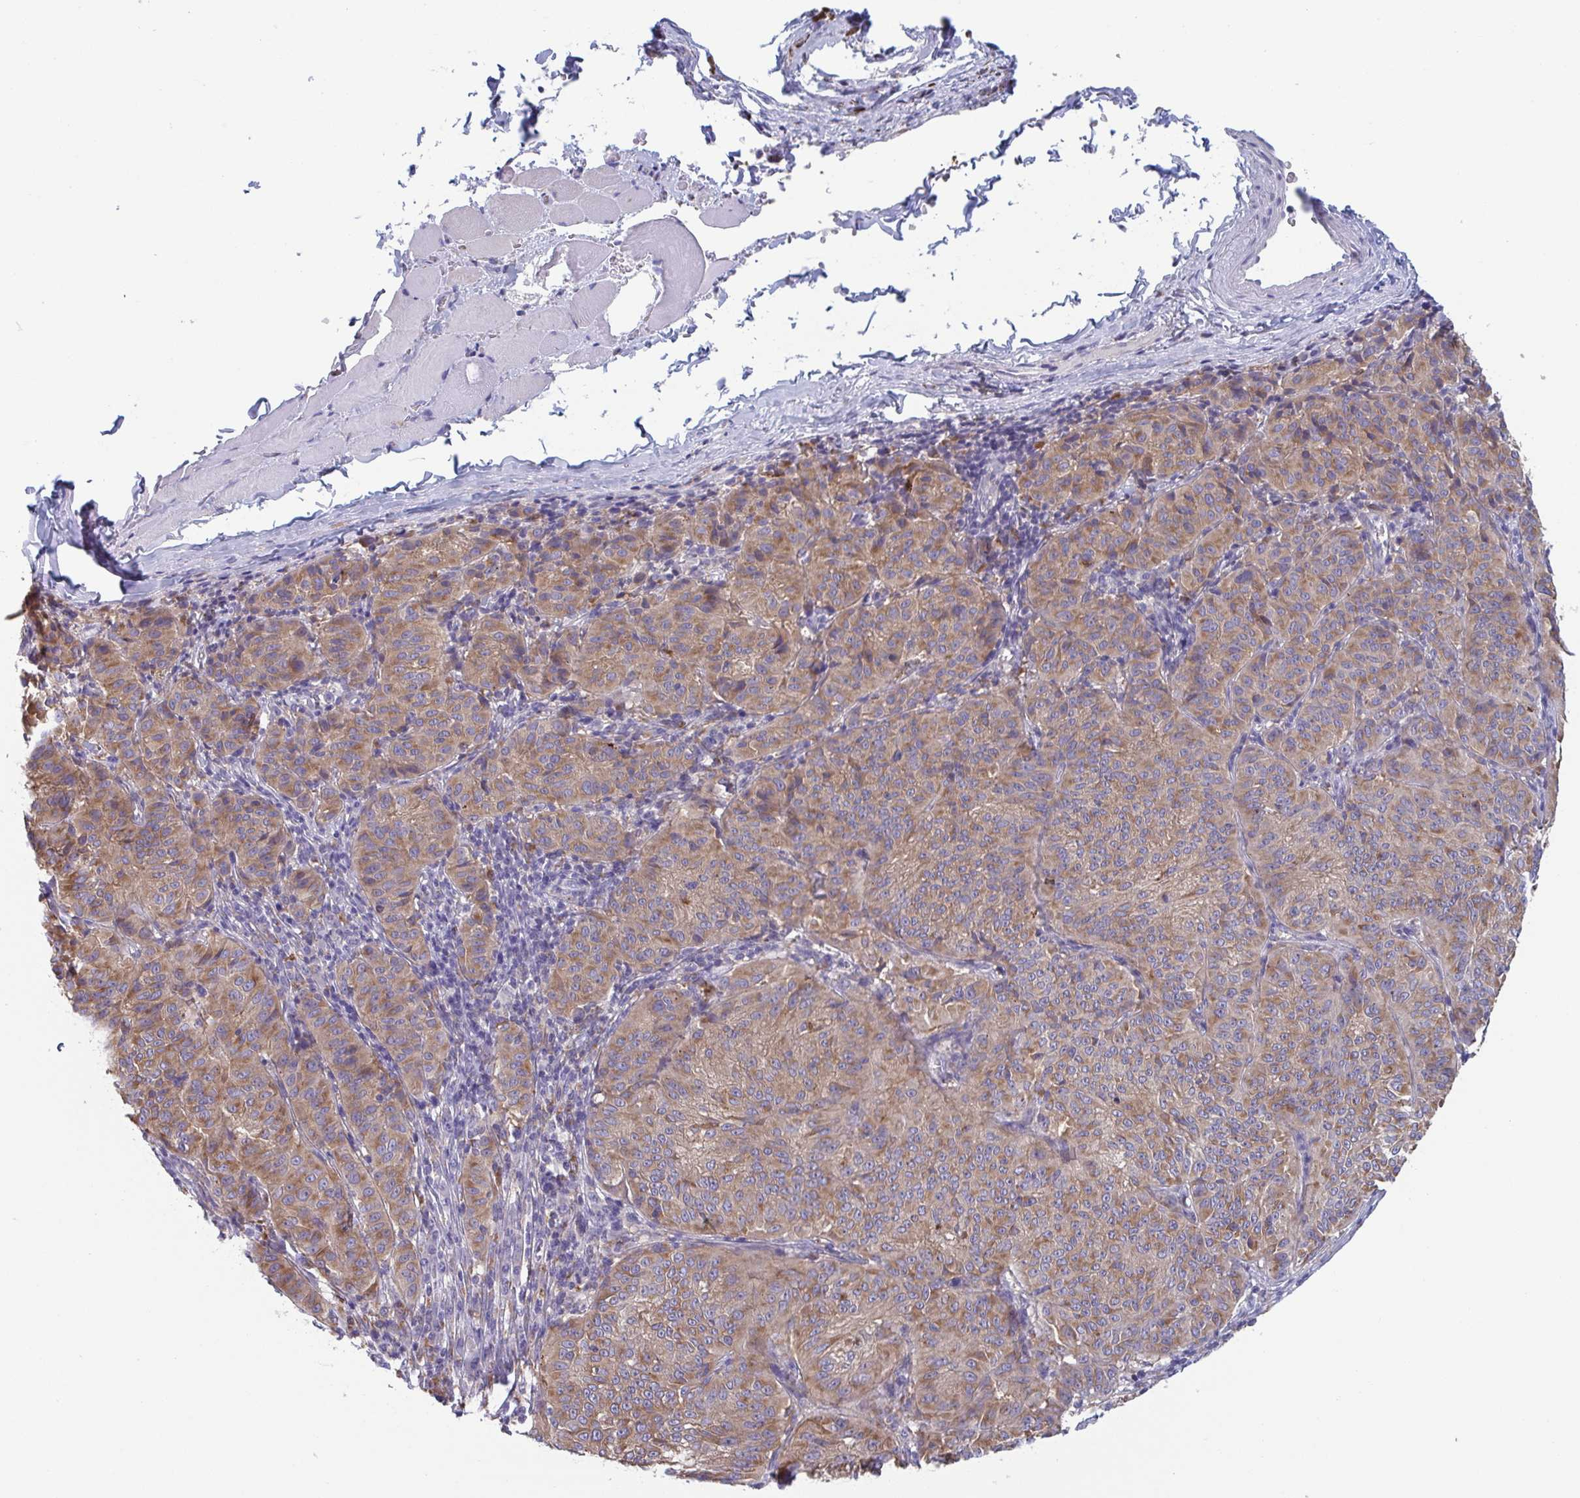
{"staining": {"intensity": "moderate", "quantity": ">75%", "location": "cytoplasmic/membranous"}, "tissue": "melanoma", "cell_type": "Tumor cells", "image_type": "cancer", "snomed": [{"axis": "morphology", "description": "Malignant melanoma, NOS"}, {"axis": "topography", "description": "Skin"}], "caption": "Immunohistochemical staining of malignant melanoma demonstrates medium levels of moderate cytoplasmic/membranous positivity in approximately >75% of tumor cells. The staining was performed using DAB (3,3'-diaminobenzidine), with brown indicating positive protein expression. Nuclei are stained blue with hematoxylin.", "gene": "NIPSNAP1", "patient": {"sex": "female", "age": 72}}